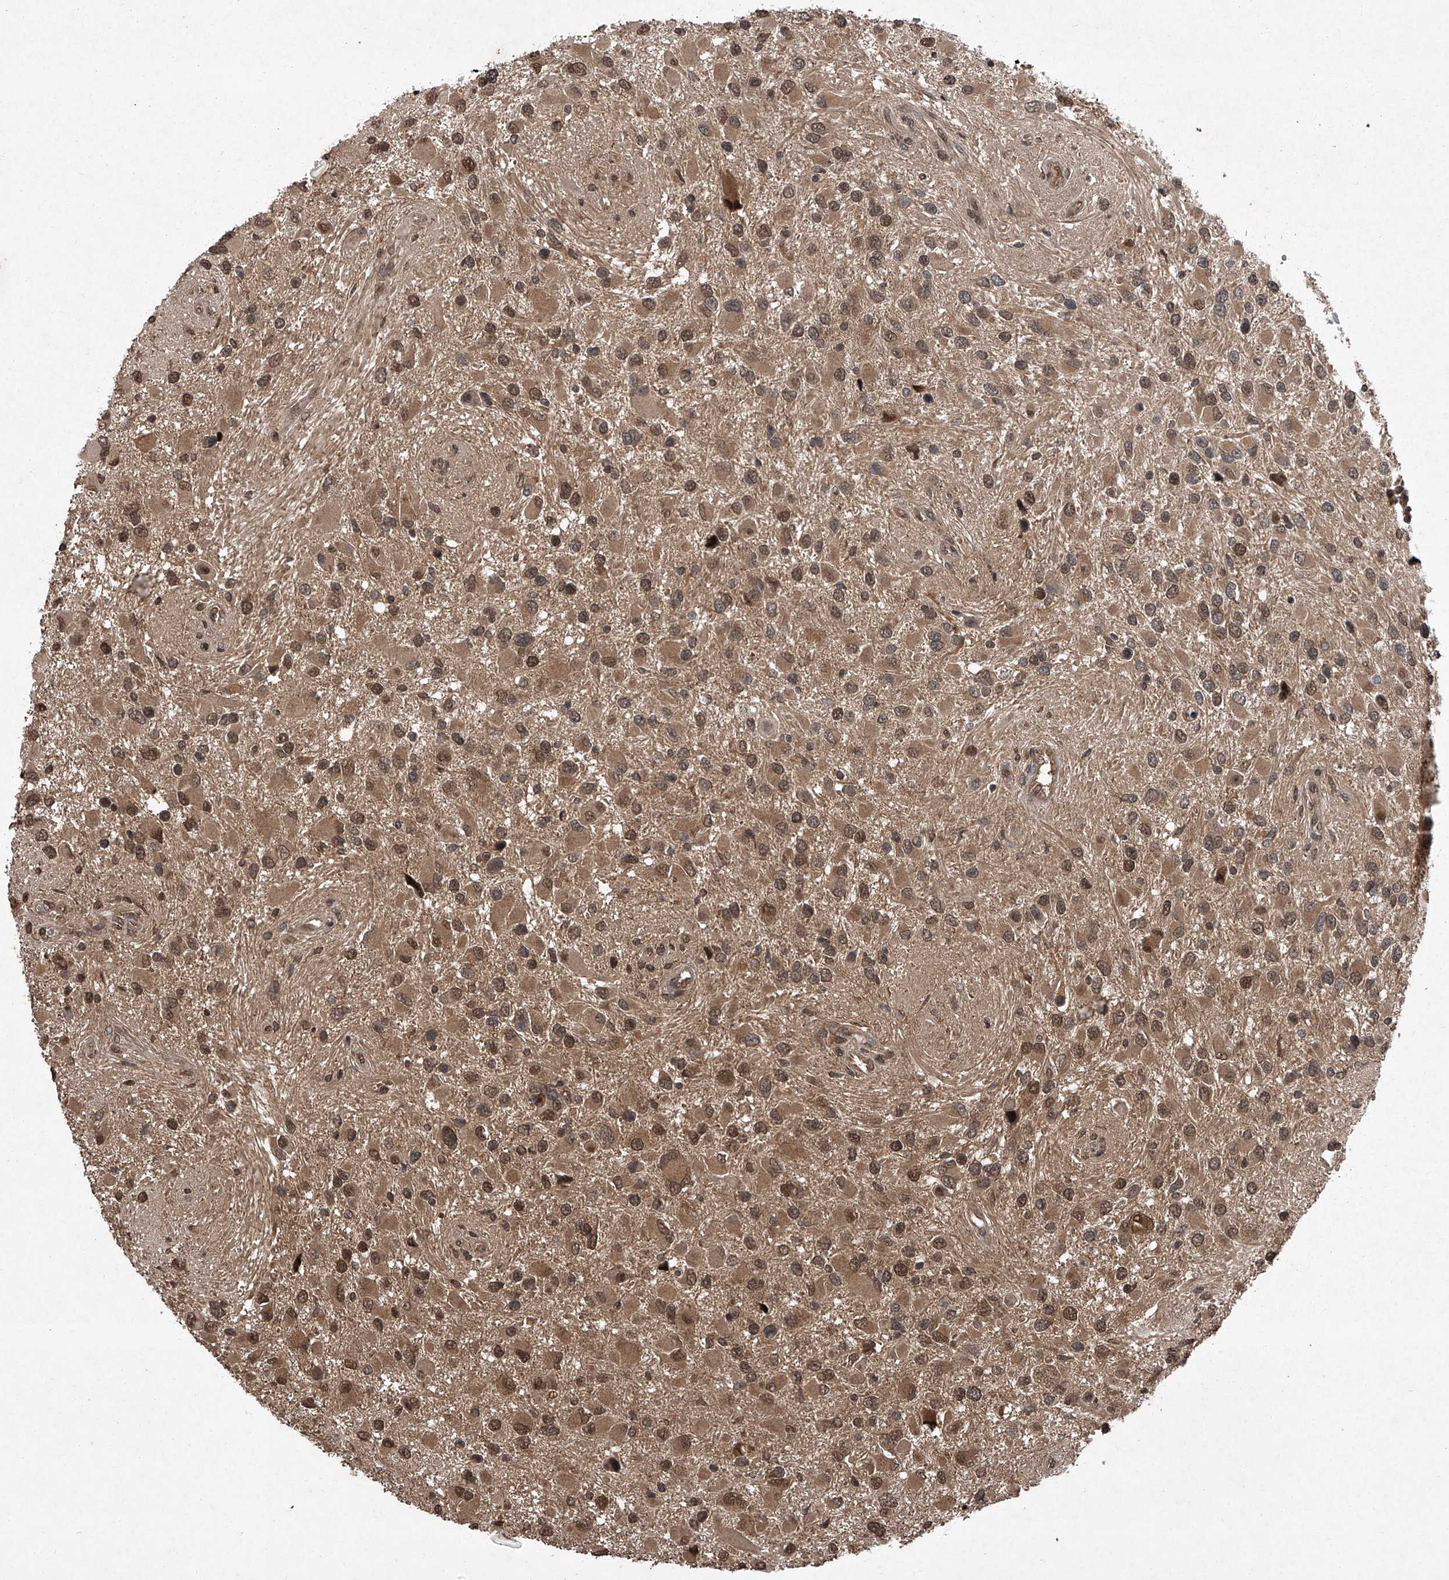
{"staining": {"intensity": "moderate", "quantity": ">75%", "location": "cytoplasmic/membranous,nuclear"}, "tissue": "glioma", "cell_type": "Tumor cells", "image_type": "cancer", "snomed": [{"axis": "morphology", "description": "Glioma, malignant, High grade"}, {"axis": "topography", "description": "Brain"}], "caption": "Immunohistochemical staining of human glioma shows medium levels of moderate cytoplasmic/membranous and nuclear expression in approximately >75% of tumor cells. The staining is performed using DAB brown chromogen to label protein expression. The nuclei are counter-stained blue using hematoxylin.", "gene": "TSNAX", "patient": {"sex": "male", "age": 53}}